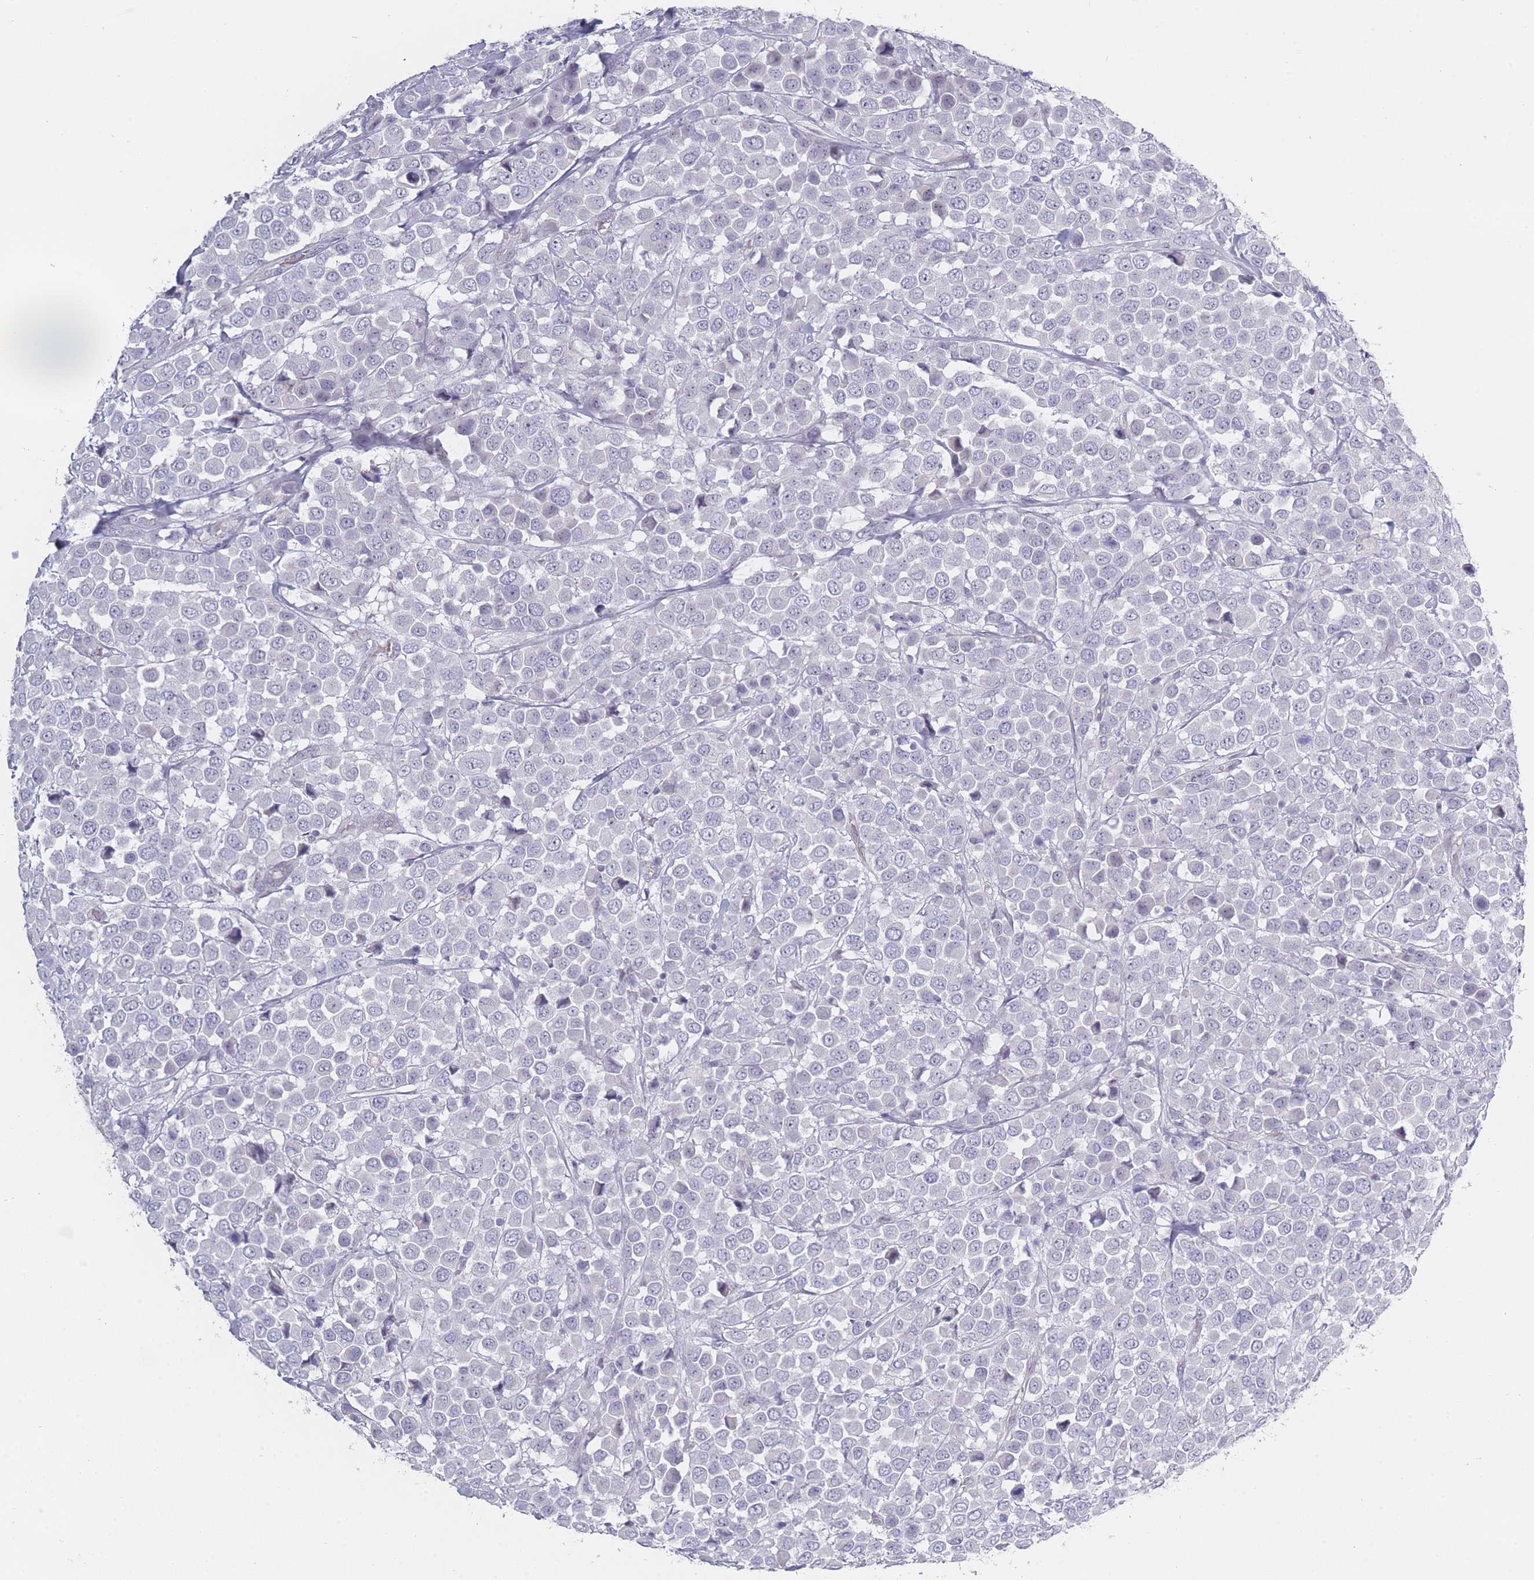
{"staining": {"intensity": "negative", "quantity": "none", "location": "none"}, "tissue": "breast cancer", "cell_type": "Tumor cells", "image_type": "cancer", "snomed": [{"axis": "morphology", "description": "Duct carcinoma"}, {"axis": "topography", "description": "Breast"}], "caption": "IHC of human breast intraductal carcinoma displays no expression in tumor cells.", "gene": "ROS1", "patient": {"sex": "female", "age": 61}}